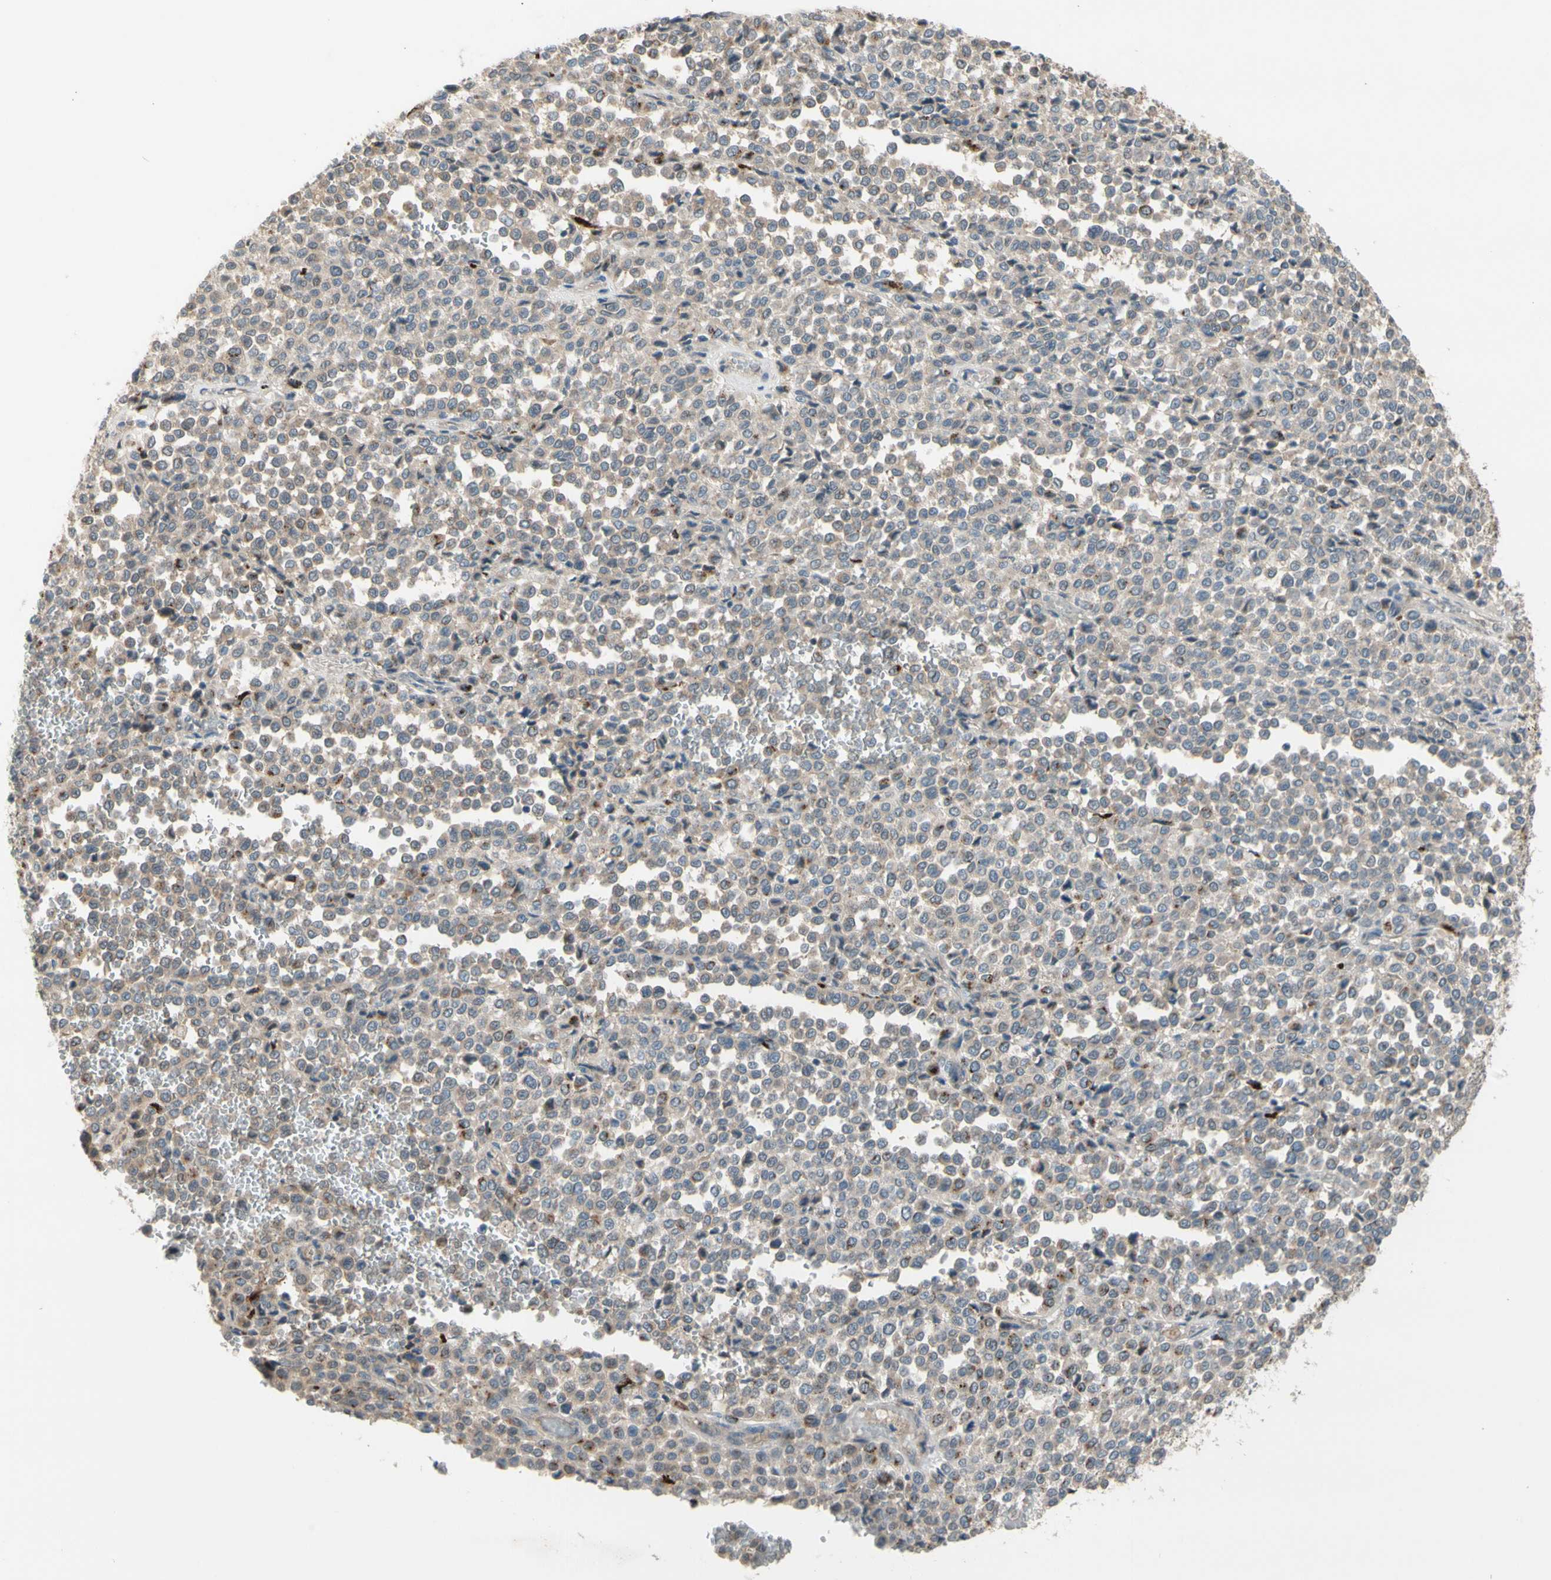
{"staining": {"intensity": "weak", "quantity": ">75%", "location": "cytoplasmic/membranous"}, "tissue": "melanoma", "cell_type": "Tumor cells", "image_type": "cancer", "snomed": [{"axis": "morphology", "description": "Malignant melanoma, Metastatic site"}, {"axis": "topography", "description": "Pancreas"}], "caption": "Weak cytoplasmic/membranous staining is present in about >75% of tumor cells in malignant melanoma (metastatic site).", "gene": "GALNT5", "patient": {"sex": "female", "age": 30}}